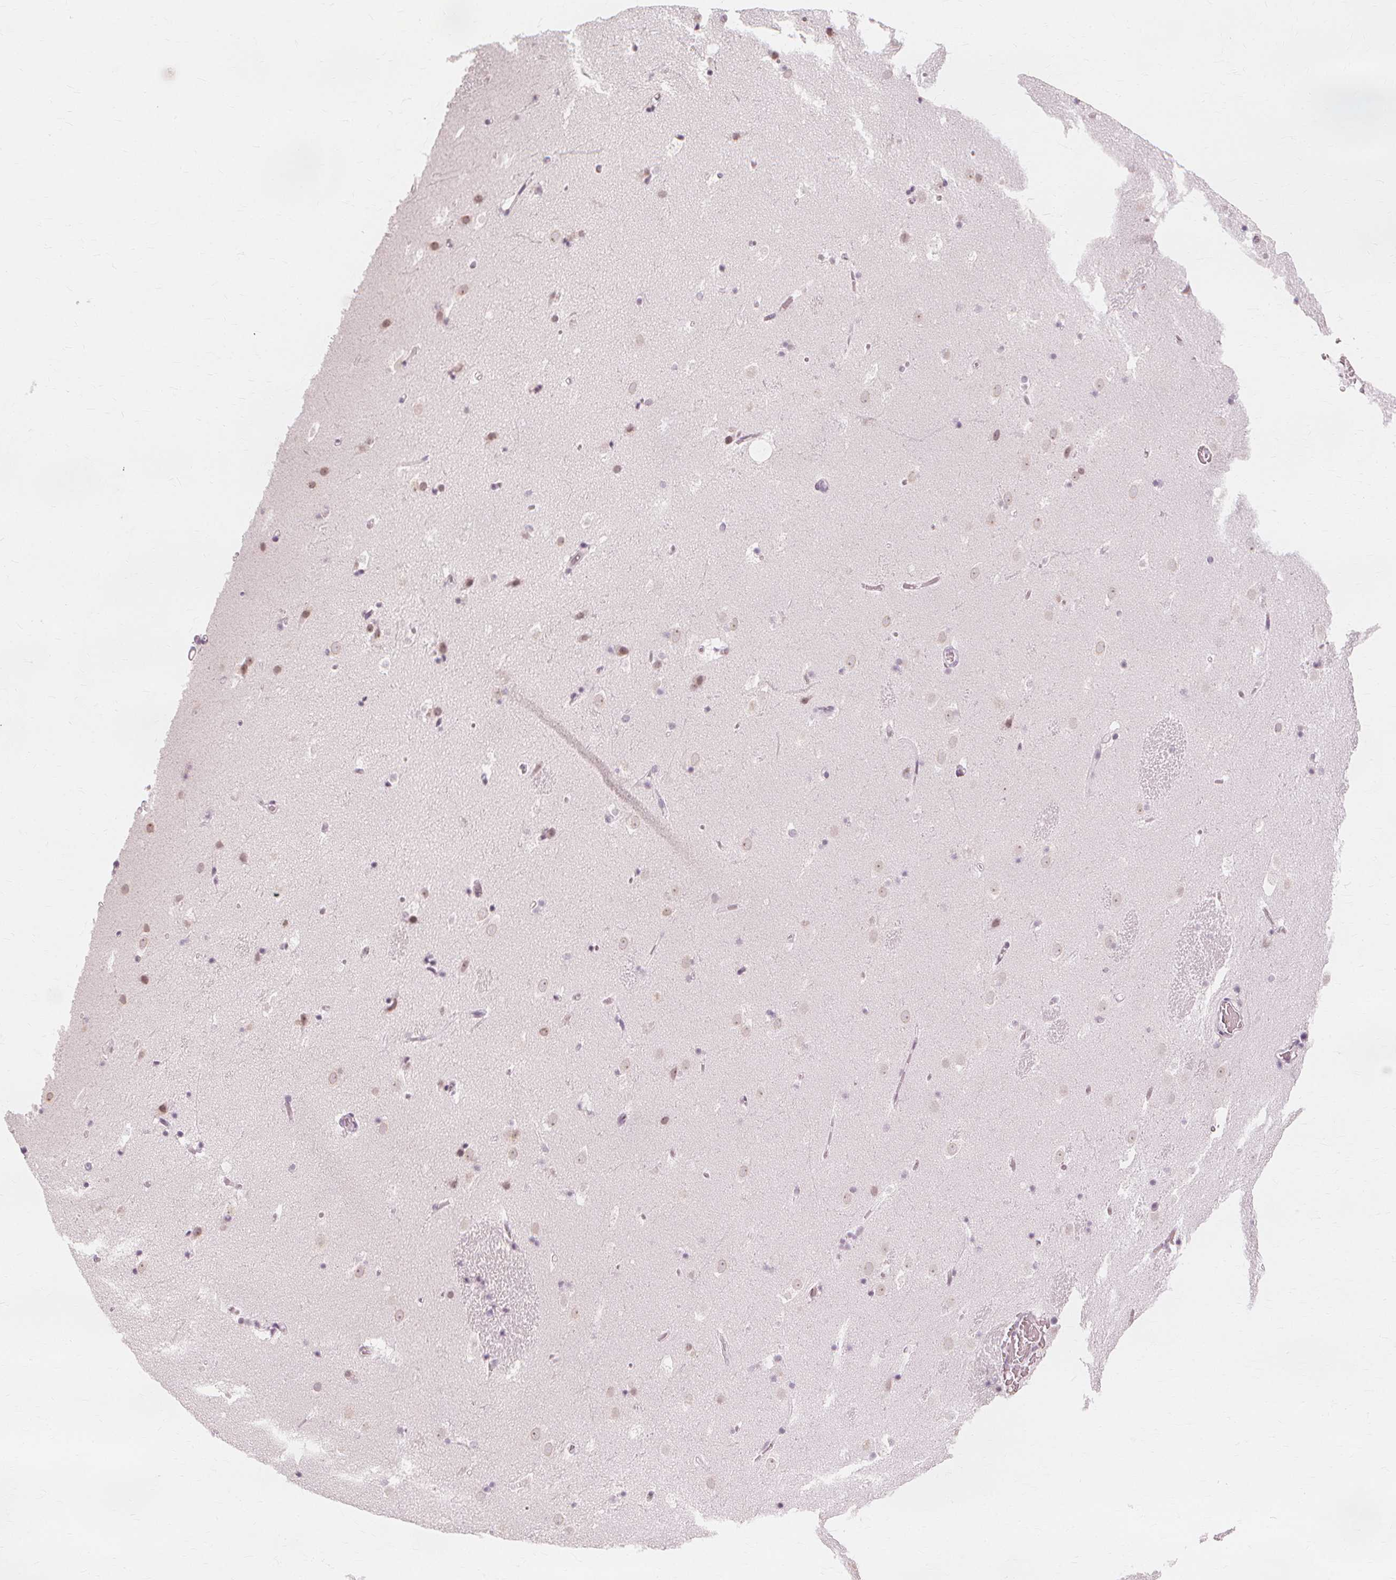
{"staining": {"intensity": "negative", "quantity": "none", "location": "none"}, "tissue": "caudate", "cell_type": "Glial cells", "image_type": "normal", "snomed": [{"axis": "morphology", "description": "Normal tissue, NOS"}, {"axis": "topography", "description": "Lateral ventricle wall"}], "caption": "Micrograph shows no significant protein expression in glial cells of unremarkable caudate.", "gene": "NXPE1", "patient": {"sex": "male", "age": 37}}